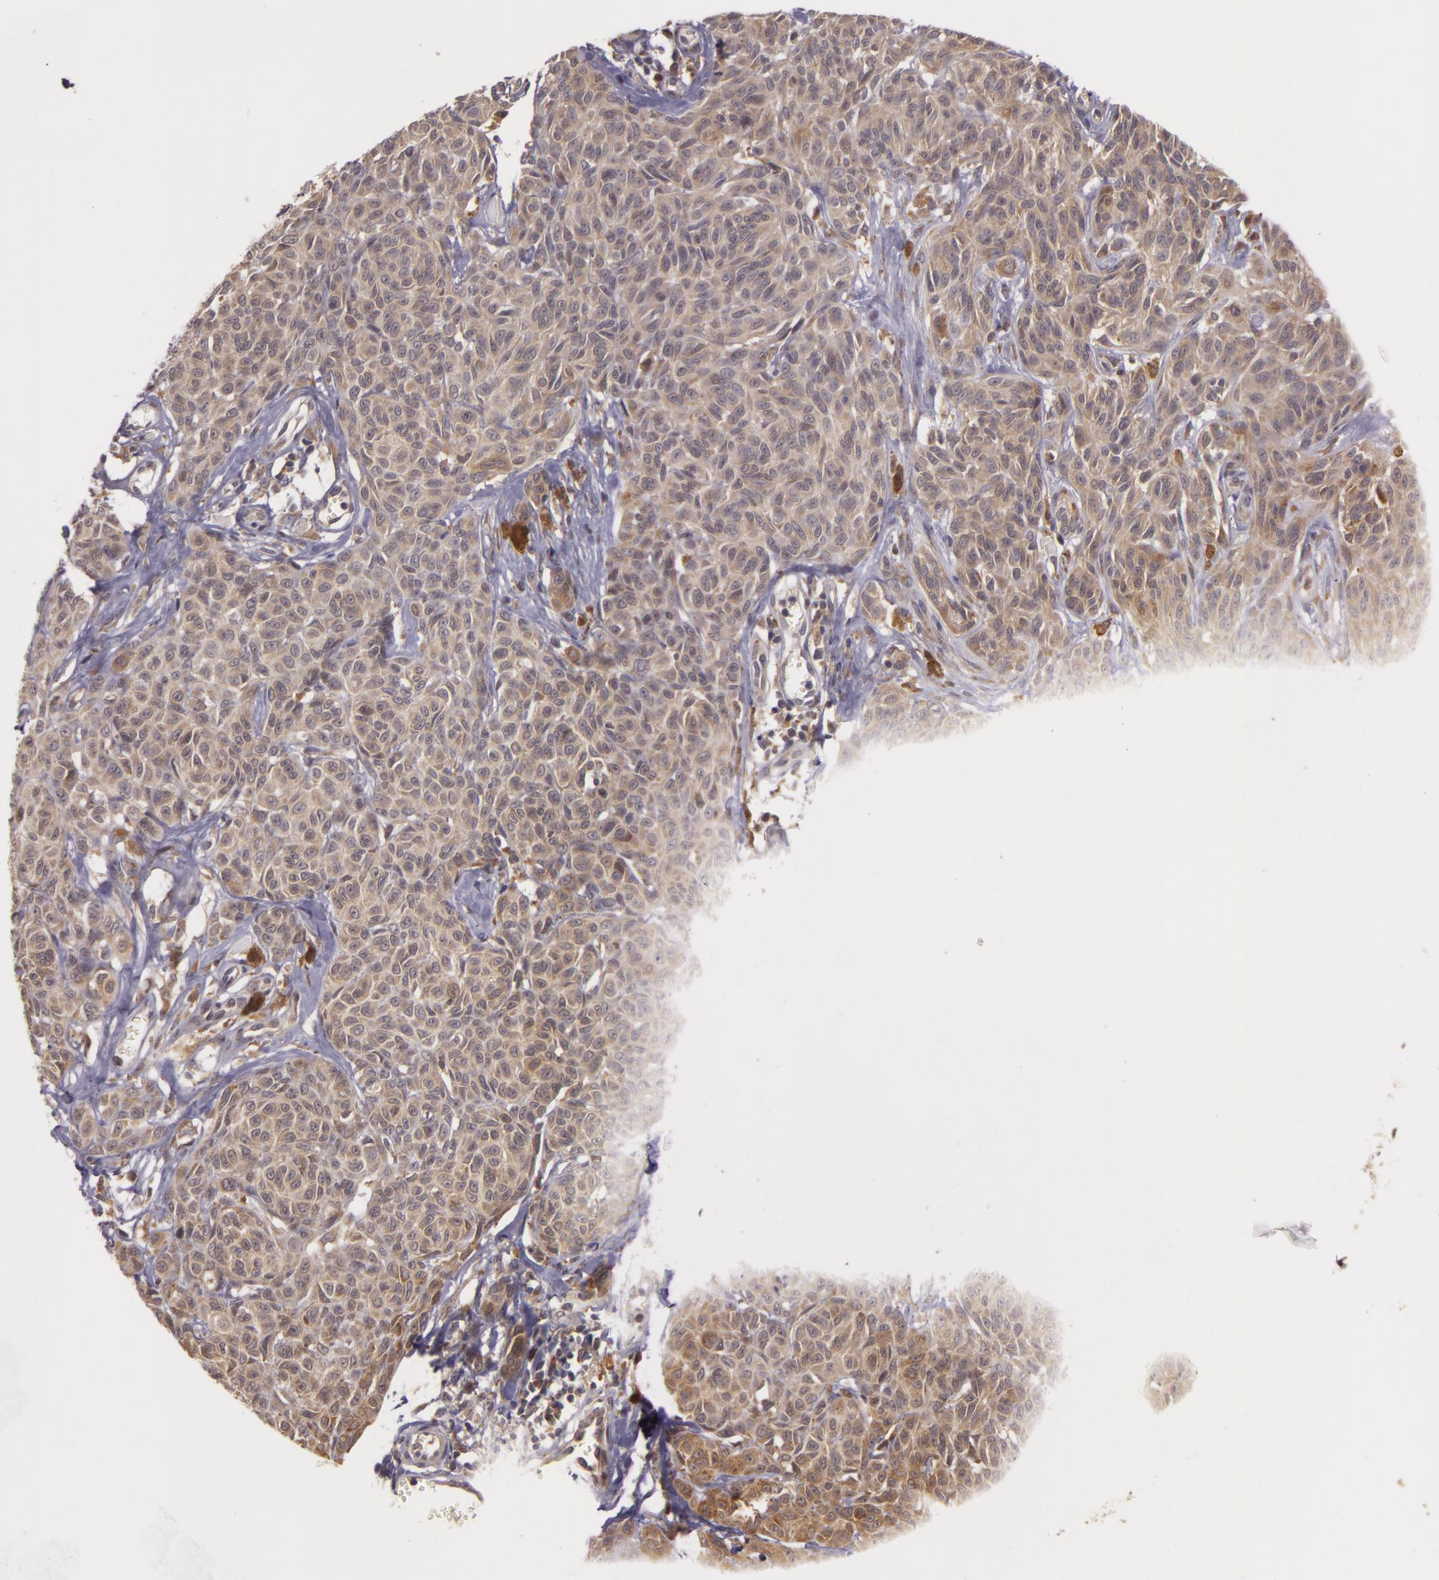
{"staining": {"intensity": "moderate", "quantity": ">75%", "location": "cytoplasmic/membranous"}, "tissue": "melanoma", "cell_type": "Tumor cells", "image_type": "cancer", "snomed": [{"axis": "morphology", "description": "Malignant melanoma, NOS"}, {"axis": "topography", "description": "Skin"}], "caption": "Melanoma tissue demonstrates moderate cytoplasmic/membranous staining in approximately >75% of tumor cells, visualized by immunohistochemistry.", "gene": "PPP1R3F", "patient": {"sex": "female", "age": 77}}